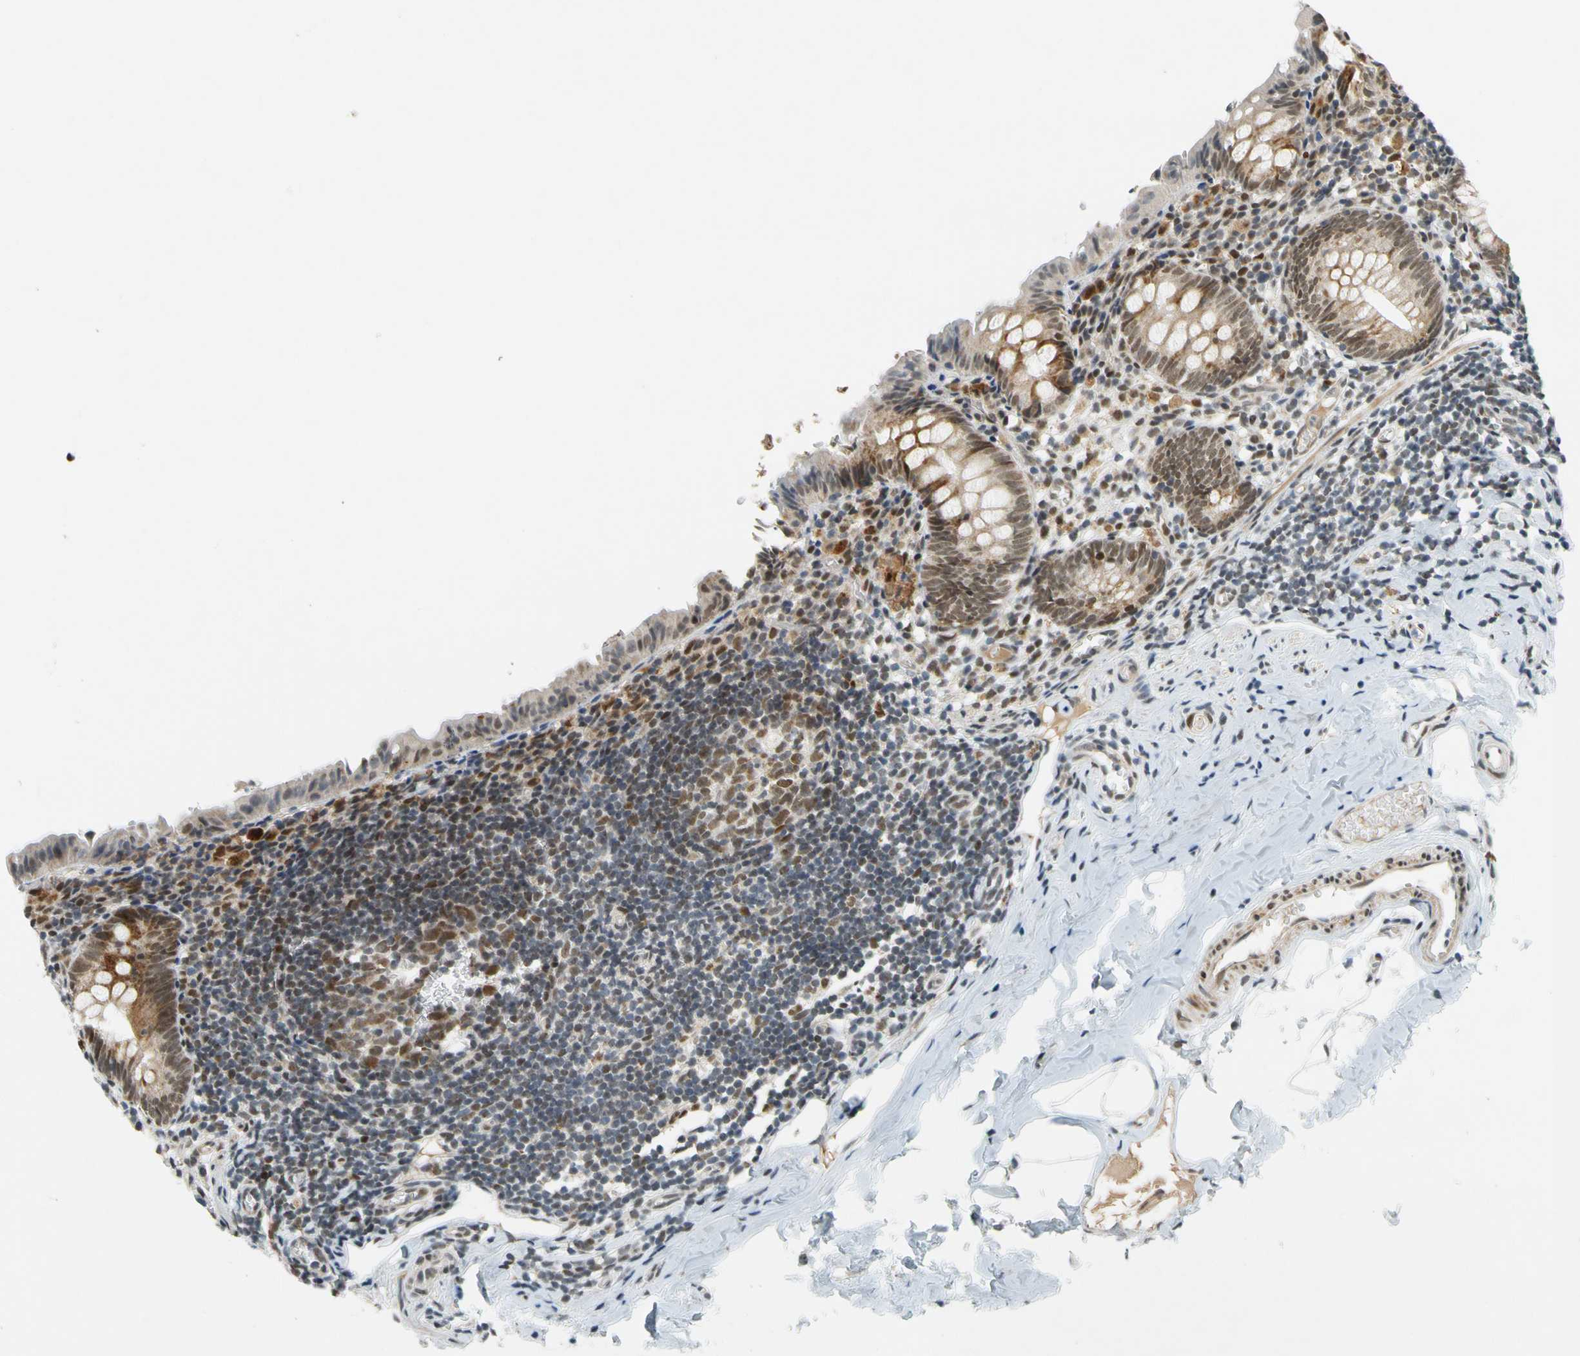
{"staining": {"intensity": "moderate", "quantity": ">75%", "location": "cytoplasmic/membranous"}, "tissue": "appendix", "cell_type": "Glandular cells", "image_type": "normal", "snomed": [{"axis": "morphology", "description": "Normal tissue, NOS"}, {"axis": "topography", "description": "Appendix"}], "caption": "Moderate cytoplasmic/membranous protein staining is appreciated in about >75% of glandular cells in appendix.", "gene": "POGZ", "patient": {"sex": "female", "age": 10}}